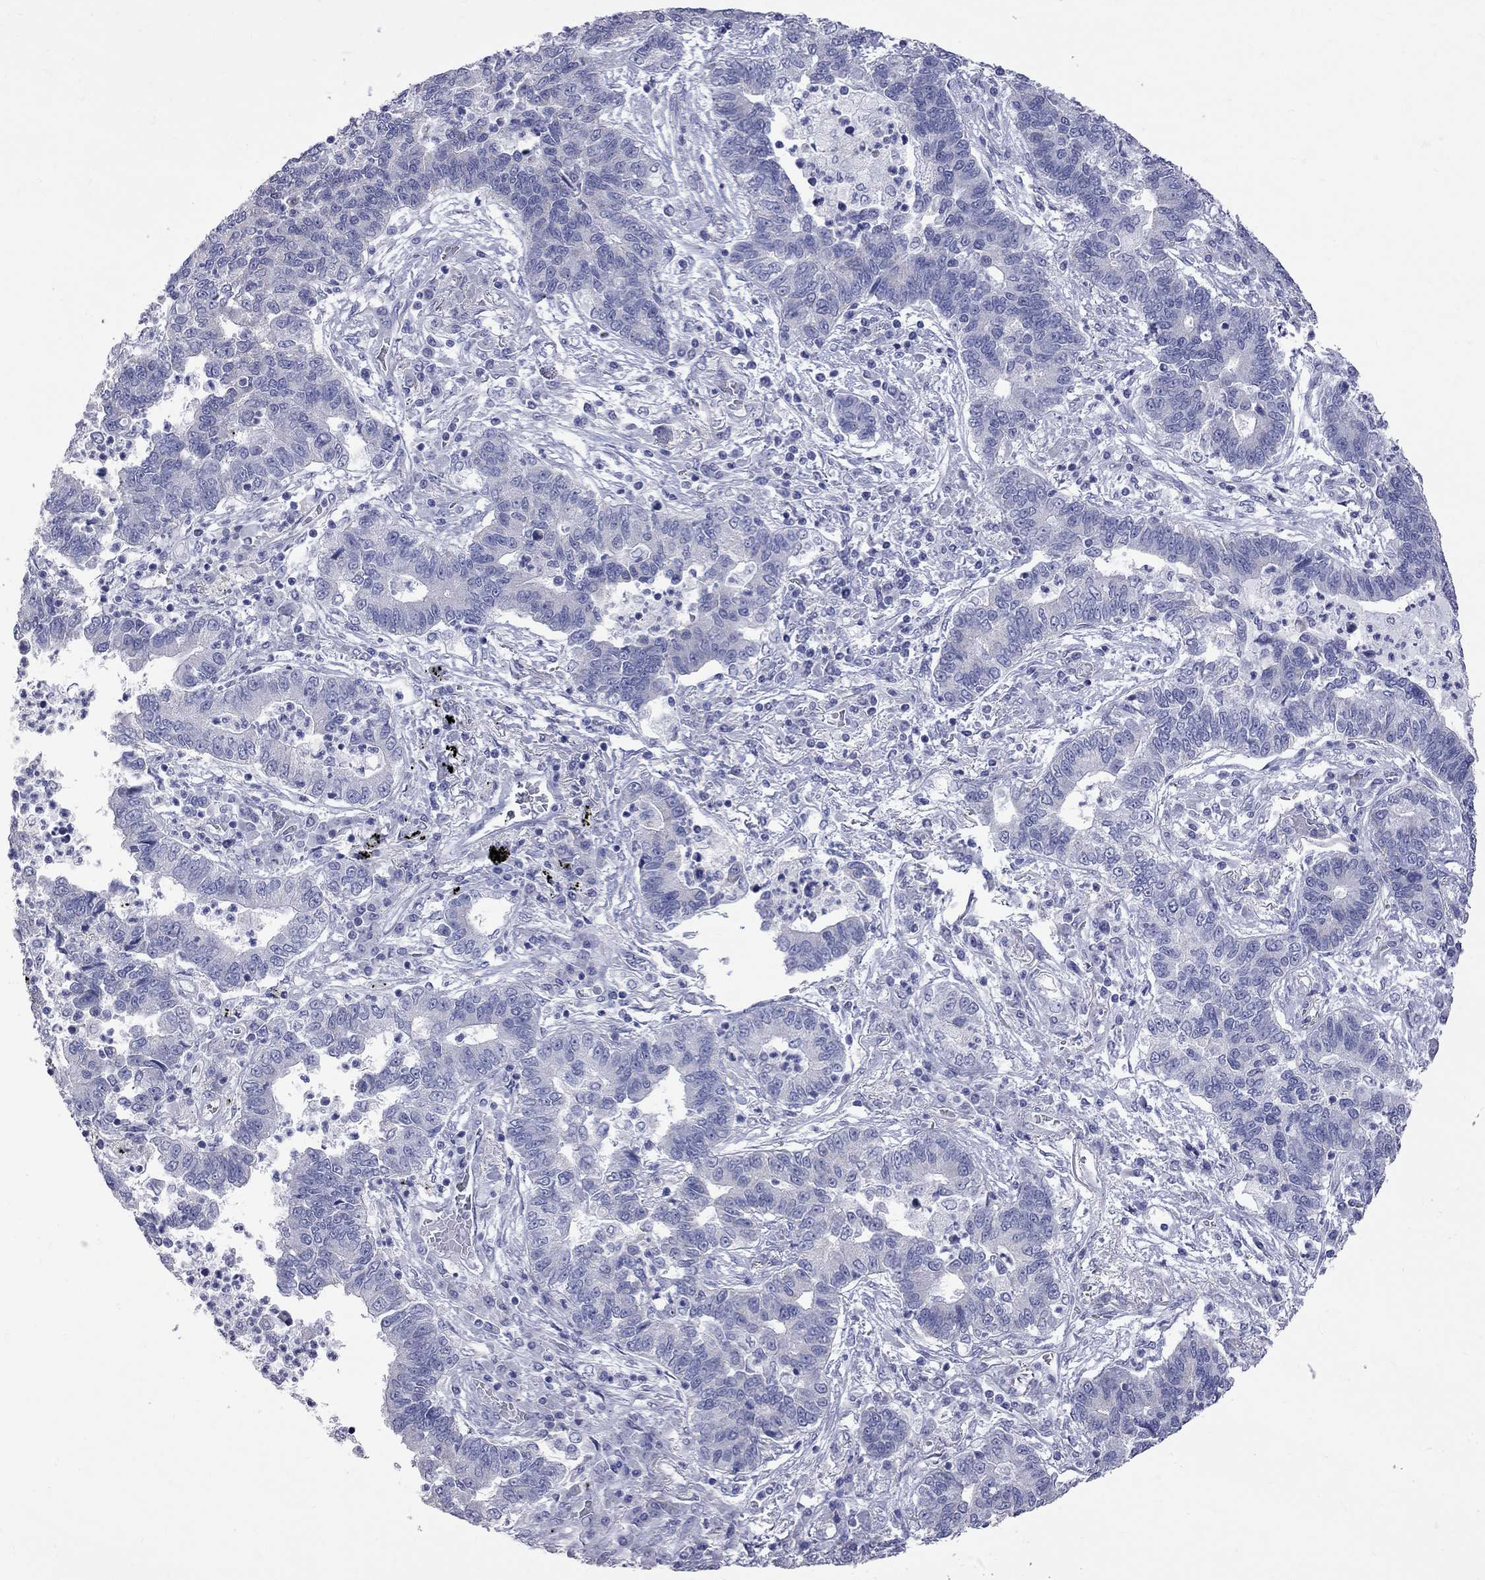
{"staining": {"intensity": "negative", "quantity": "none", "location": "none"}, "tissue": "lung cancer", "cell_type": "Tumor cells", "image_type": "cancer", "snomed": [{"axis": "morphology", "description": "Adenocarcinoma, NOS"}, {"axis": "topography", "description": "Lung"}], "caption": "Histopathology image shows no protein expression in tumor cells of adenocarcinoma (lung) tissue. The staining is performed using DAB brown chromogen with nuclei counter-stained in using hematoxylin.", "gene": "KCND2", "patient": {"sex": "female", "age": 57}}